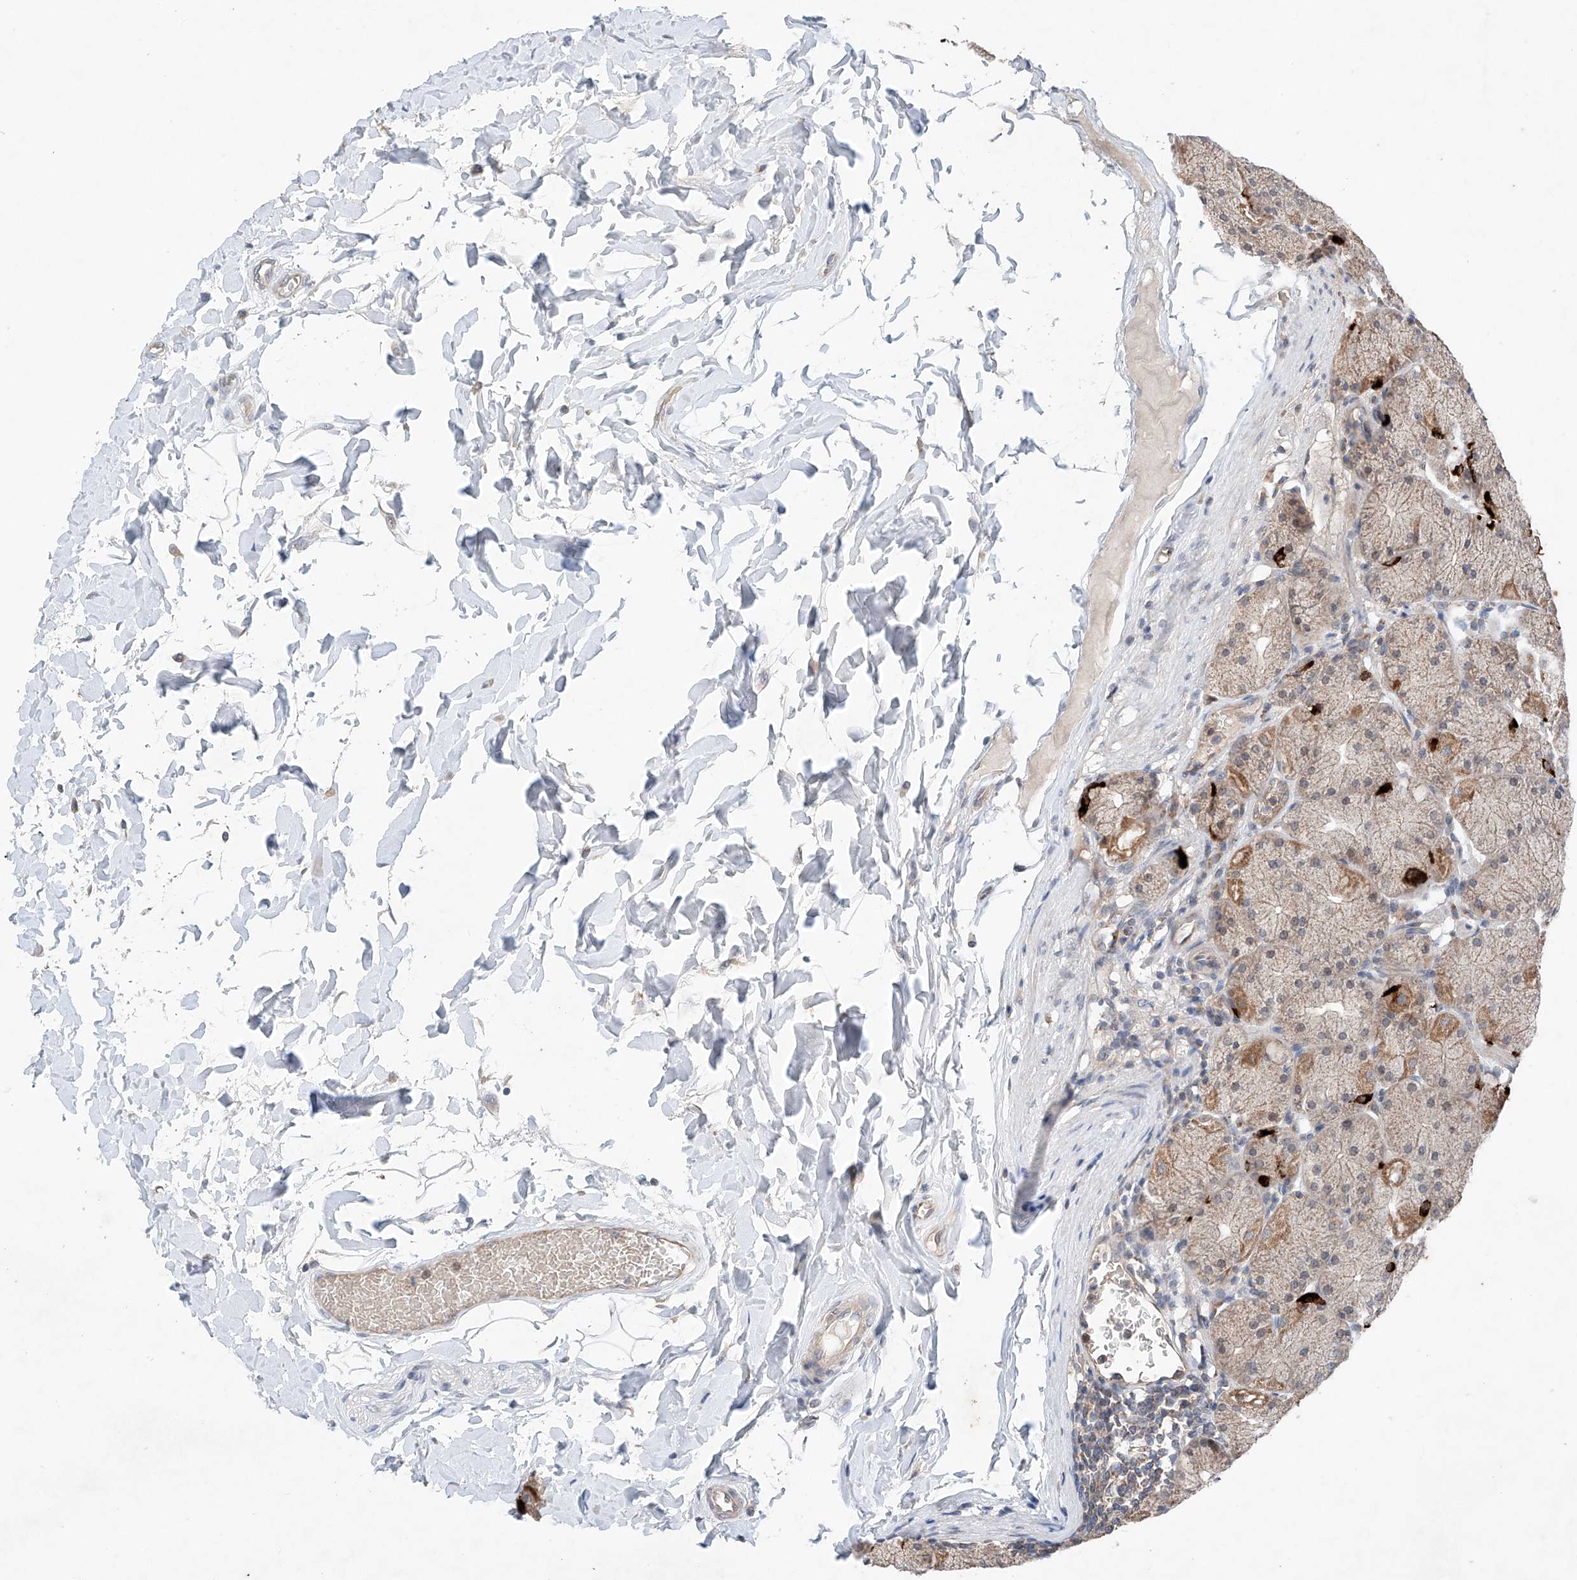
{"staining": {"intensity": "strong", "quantity": "<25%", "location": "cytoplasmic/membranous"}, "tissue": "stomach", "cell_type": "Glandular cells", "image_type": "normal", "snomed": [{"axis": "morphology", "description": "Normal tissue, NOS"}, {"axis": "topography", "description": "Stomach, upper"}], "caption": "The micrograph demonstrates immunohistochemical staining of benign stomach. There is strong cytoplasmic/membranous staining is appreciated in about <25% of glandular cells.", "gene": "FASTK", "patient": {"sex": "female", "age": 56}}